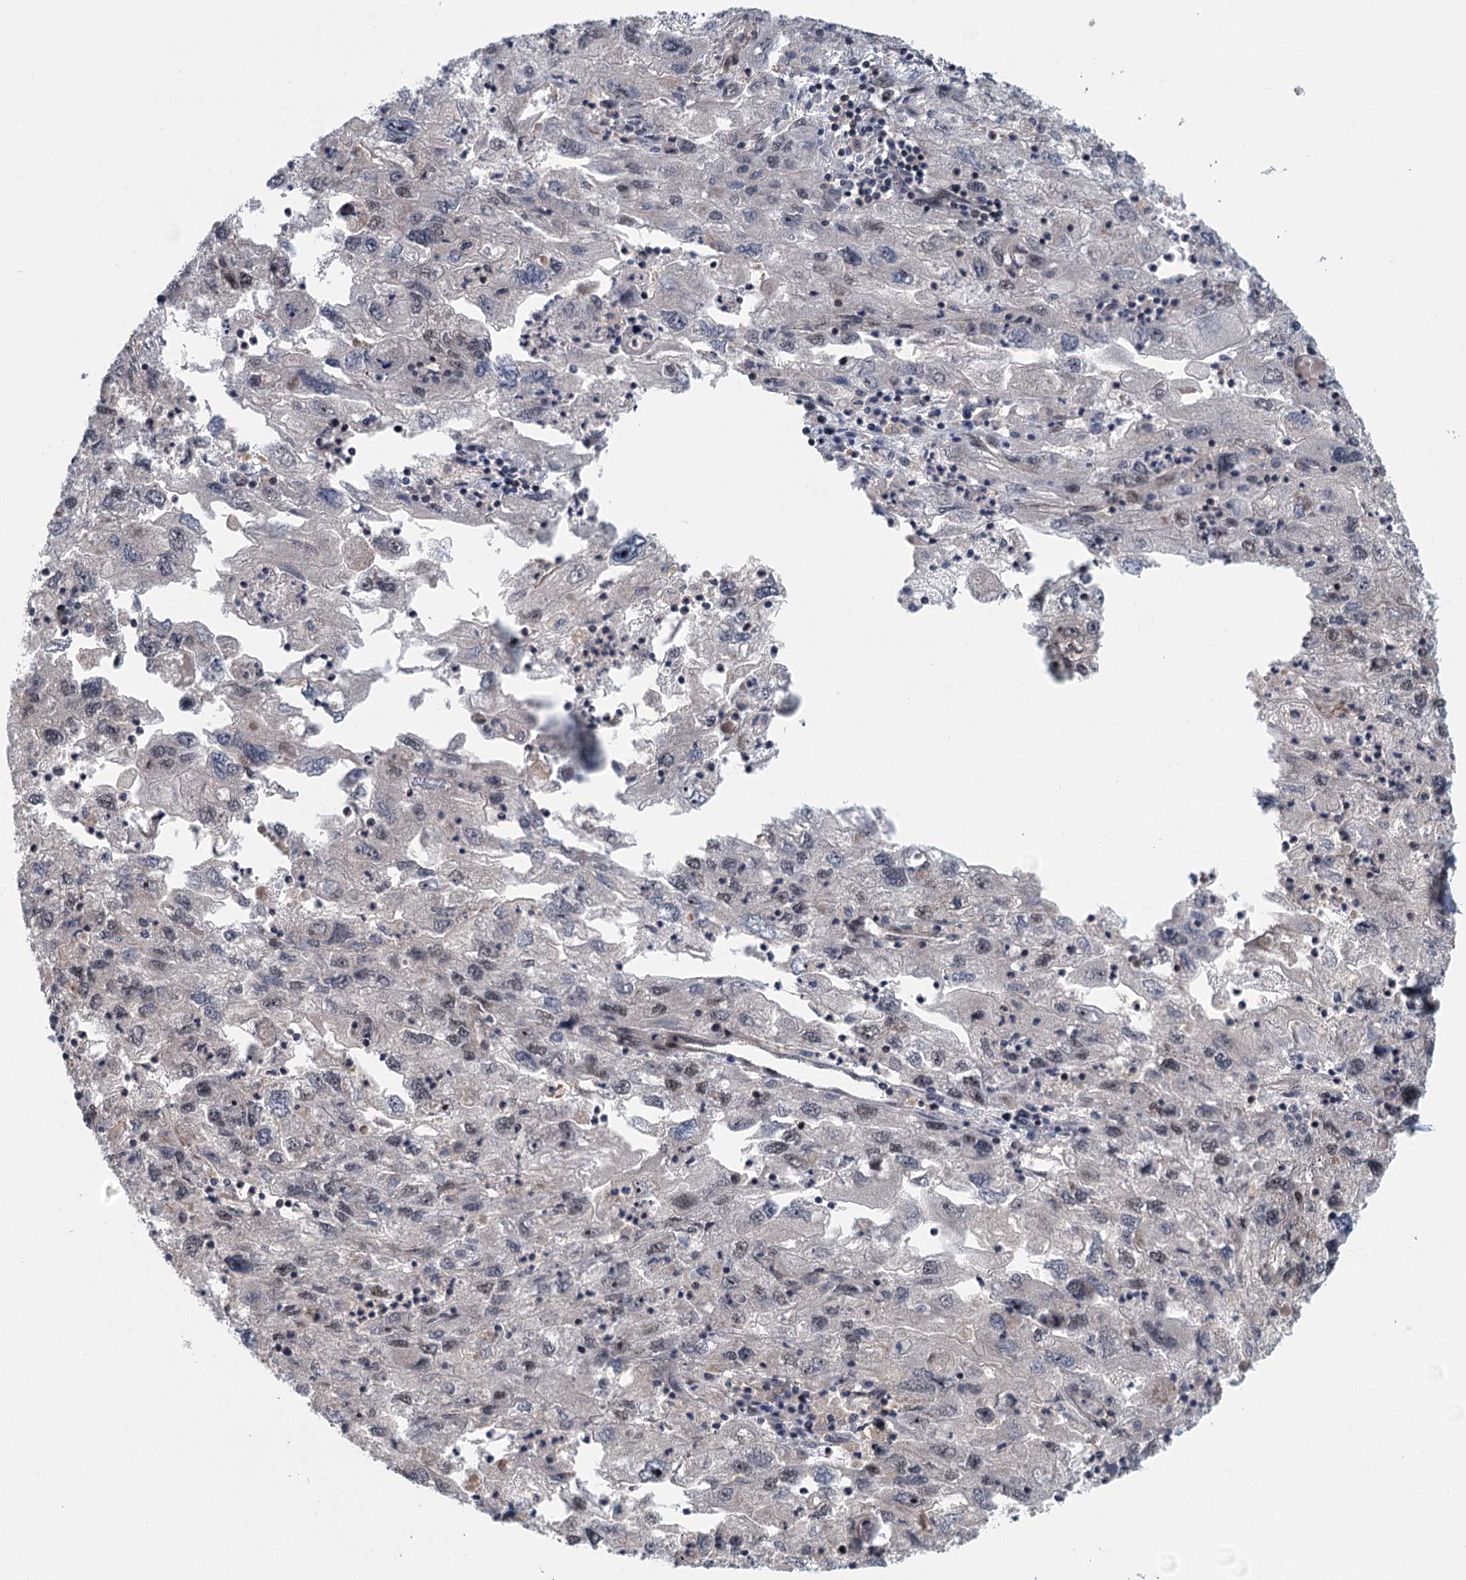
{"staining": {"intensity": "weak", "quantity": "<25%", "location": "nuclear"}, "tissue": "endometrial cancer", "cell_type": "Tumor cells", "image_type": "cancer", "snomed": [{"axis": "morphology", "description": "Adenocarcinoma, NOS"}, {"axis": "topography", "description": "Endometrium"}], "caption": "This is a photomicrograph of IHC staining of endometrial adenocarcinoma, which shows no positivity in tumor cells.", "gene": "TAS2R42", "patient": {"sex": "female", "age": 49}}